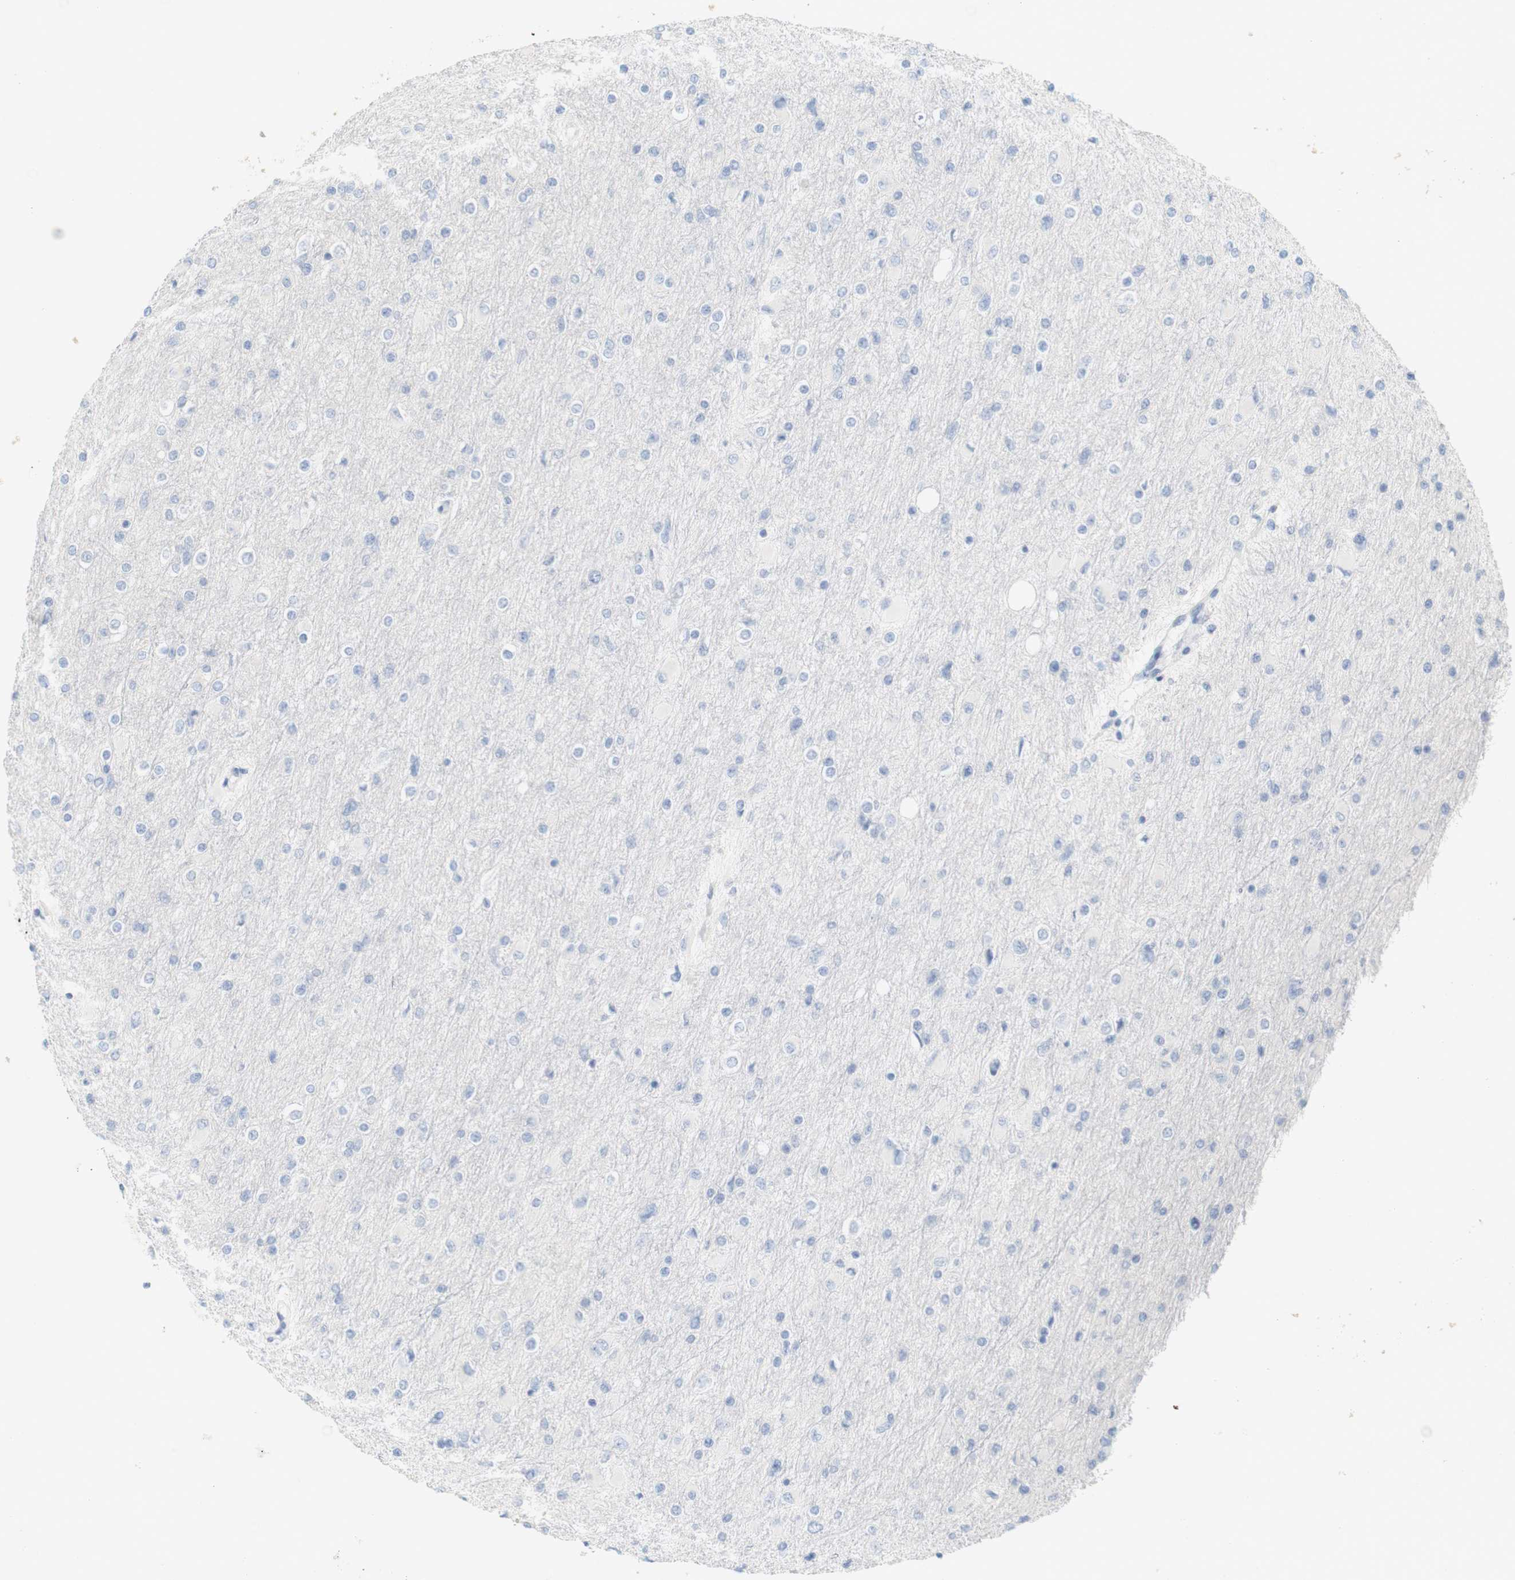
{"staining": {"intensity": "negative", "quantity": "none", "location": "none"}, "tissue": "glioma", "cell_type": "Tumor cells", "image_type": "cancer", "snomed": [{"axis": "morphology", "description": "Glioma, malignant, High grade"}, {"axis": "topography", "description": "Cerebral cortex"}], "caption": "This is an immunohistochemistry image of human glioma. There is no staining in tumor cells.", "gene": "RGS9", "patient": {"sex": "female", "age": 36}}